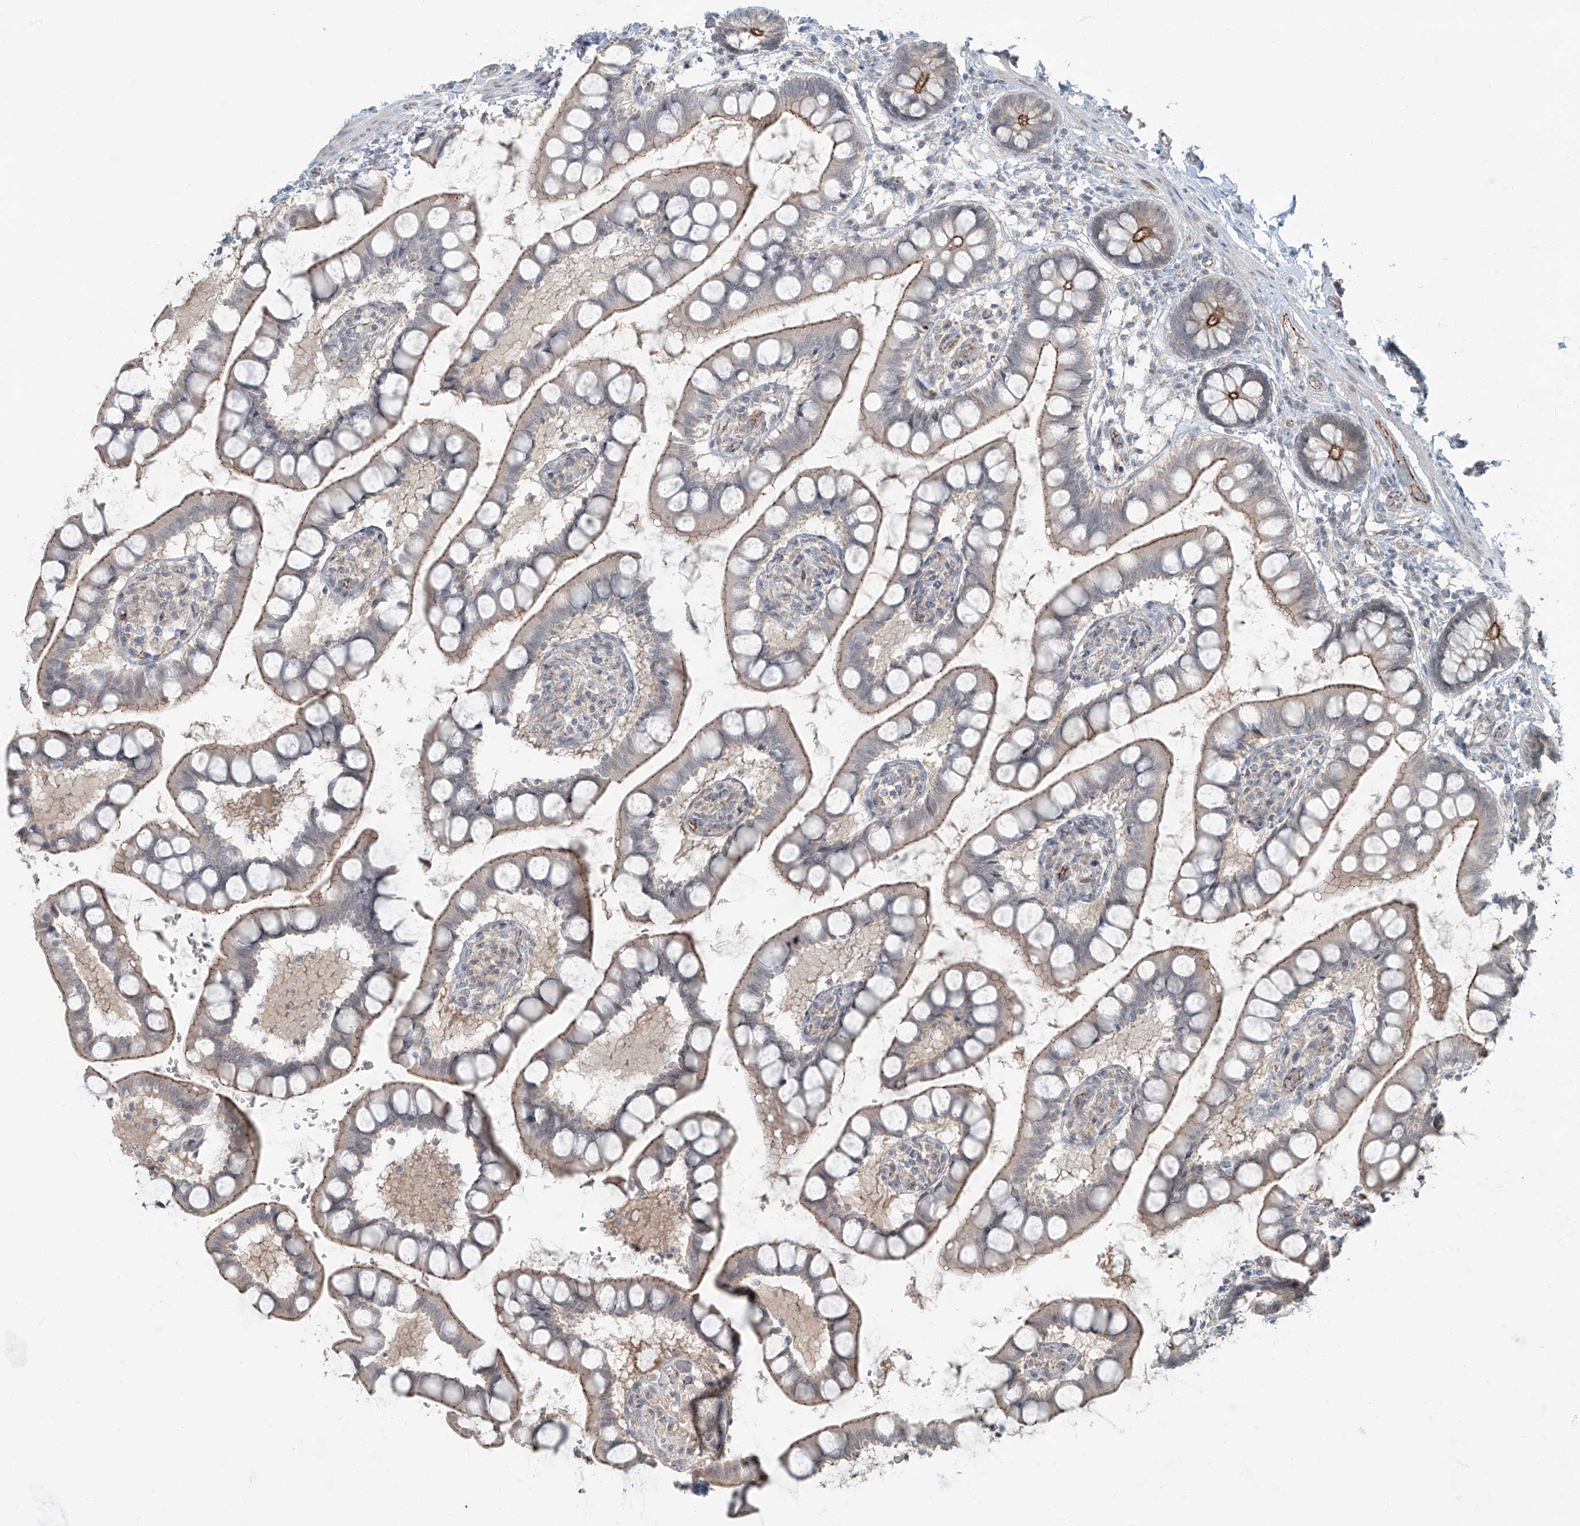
{"staining": {"intensity": "moderate", "quantity": "25%-75%", "location": "cytoplasmic/membranous"}, "tissue": "small intestine", "cell_type": "Glandular cells", "image_type": "normal", "snomed": [{"axis": "morphology", "description": "Normal tissue, NOS"}, {"axis": "topography", "description": "Small intestine"}], "caption": "Immunohistochemical staining of unremarkable human small intestine demonstrates 25%-75% levels of moderate cytoplasmic/membranous protein positivity in approximately 25%-75% of glandular cells.", "gene": "ZNF16", "patient": {"sex": "male", "age": 52}}